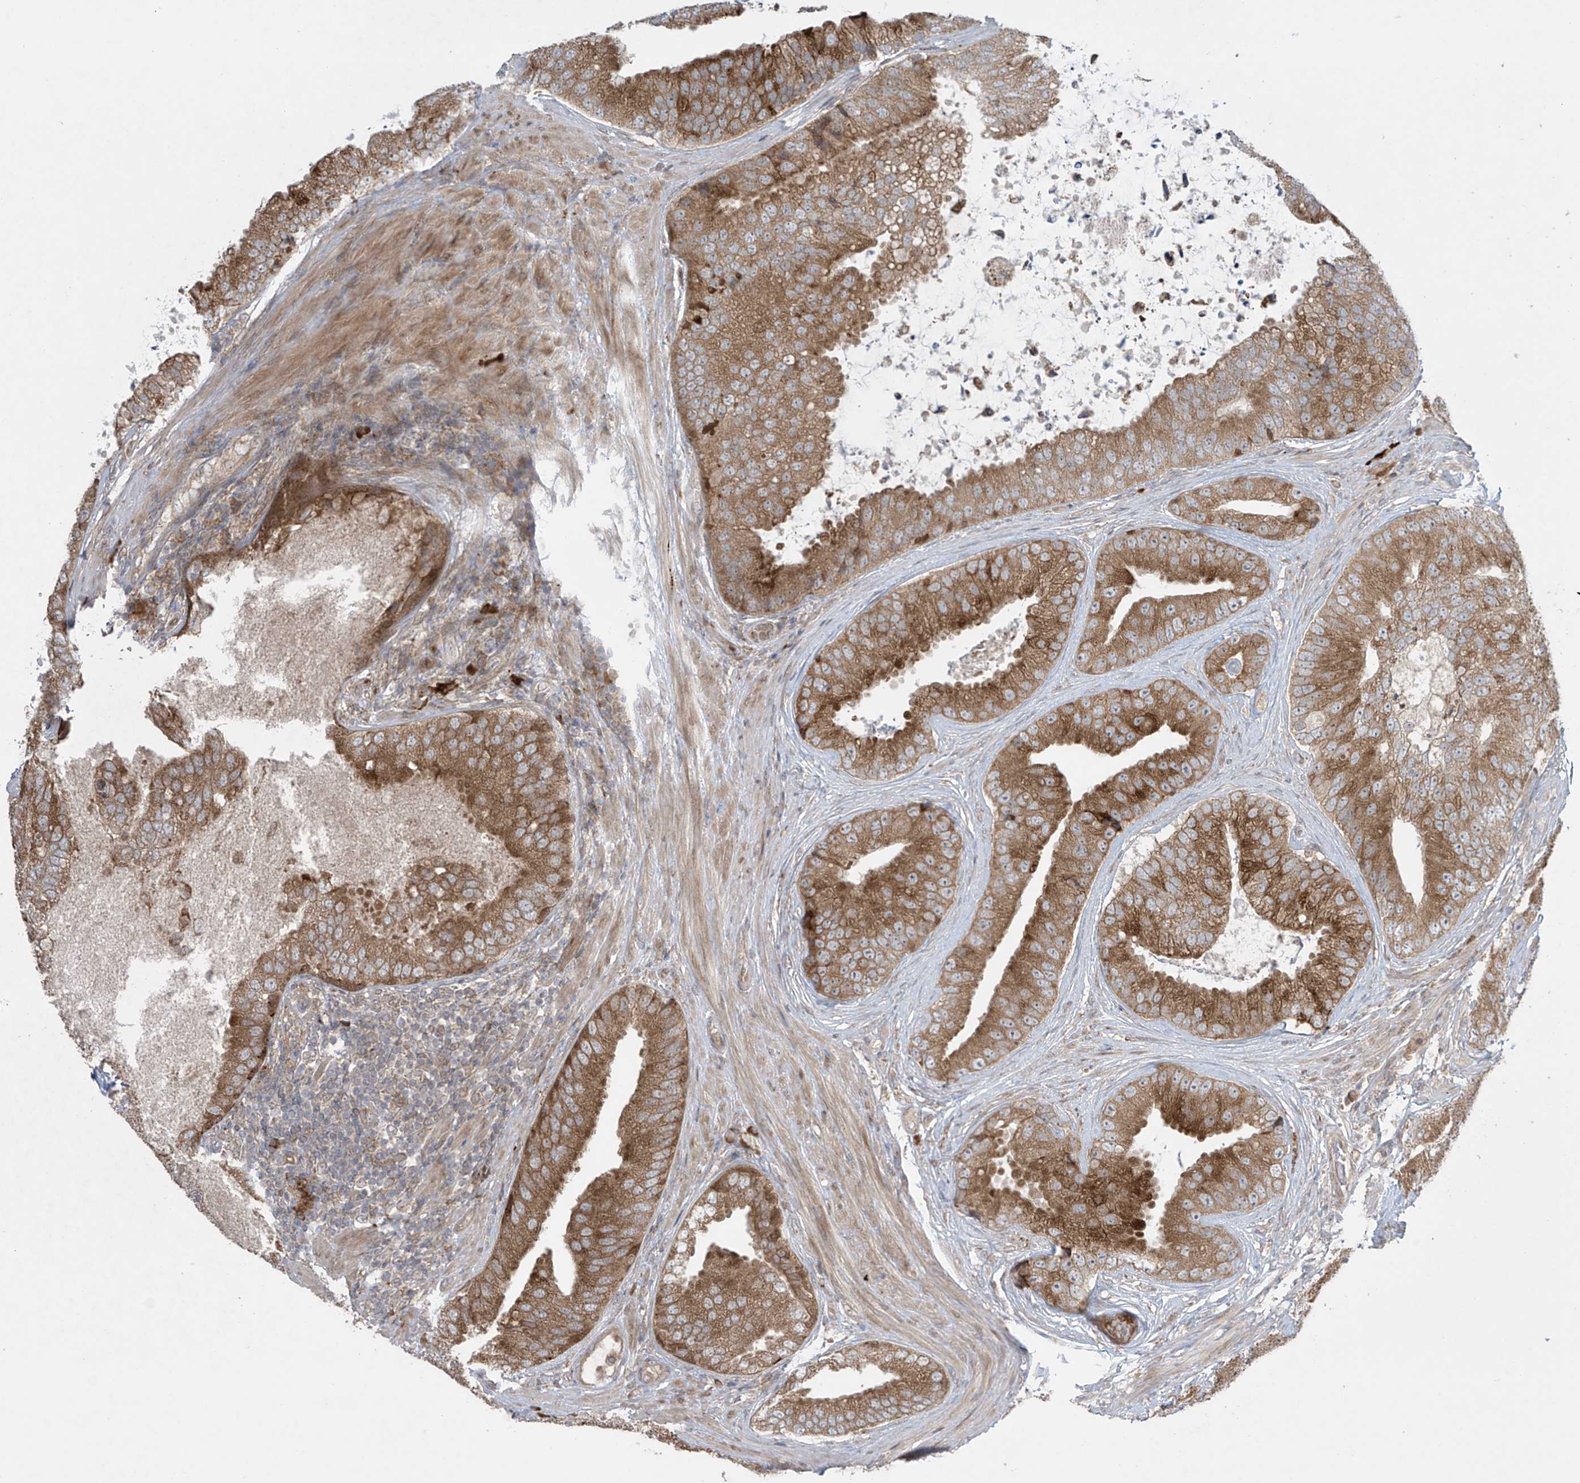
{"staining": {"intensity": "moderate", "quantity": ">75%", "location": "cytoplasmic/membranous"}, "tissue": "prostate cancer", "cell_type": "Tumor cells", "image_type": "cancer", "snomed": [{"axis": "morphology", "description": "Adenocarcinoma, High grade"}, {"axis": "topography", "description": "Prostate"}], "caption": "Protein expression analysis of human prostate high-grade adenocarcinoma reveals moderate cytoplasmic/membranous positivity in approximately >75% of tumor cells.", "gene": "PPAT", "patient": {"sex": "male", "age": 70}}